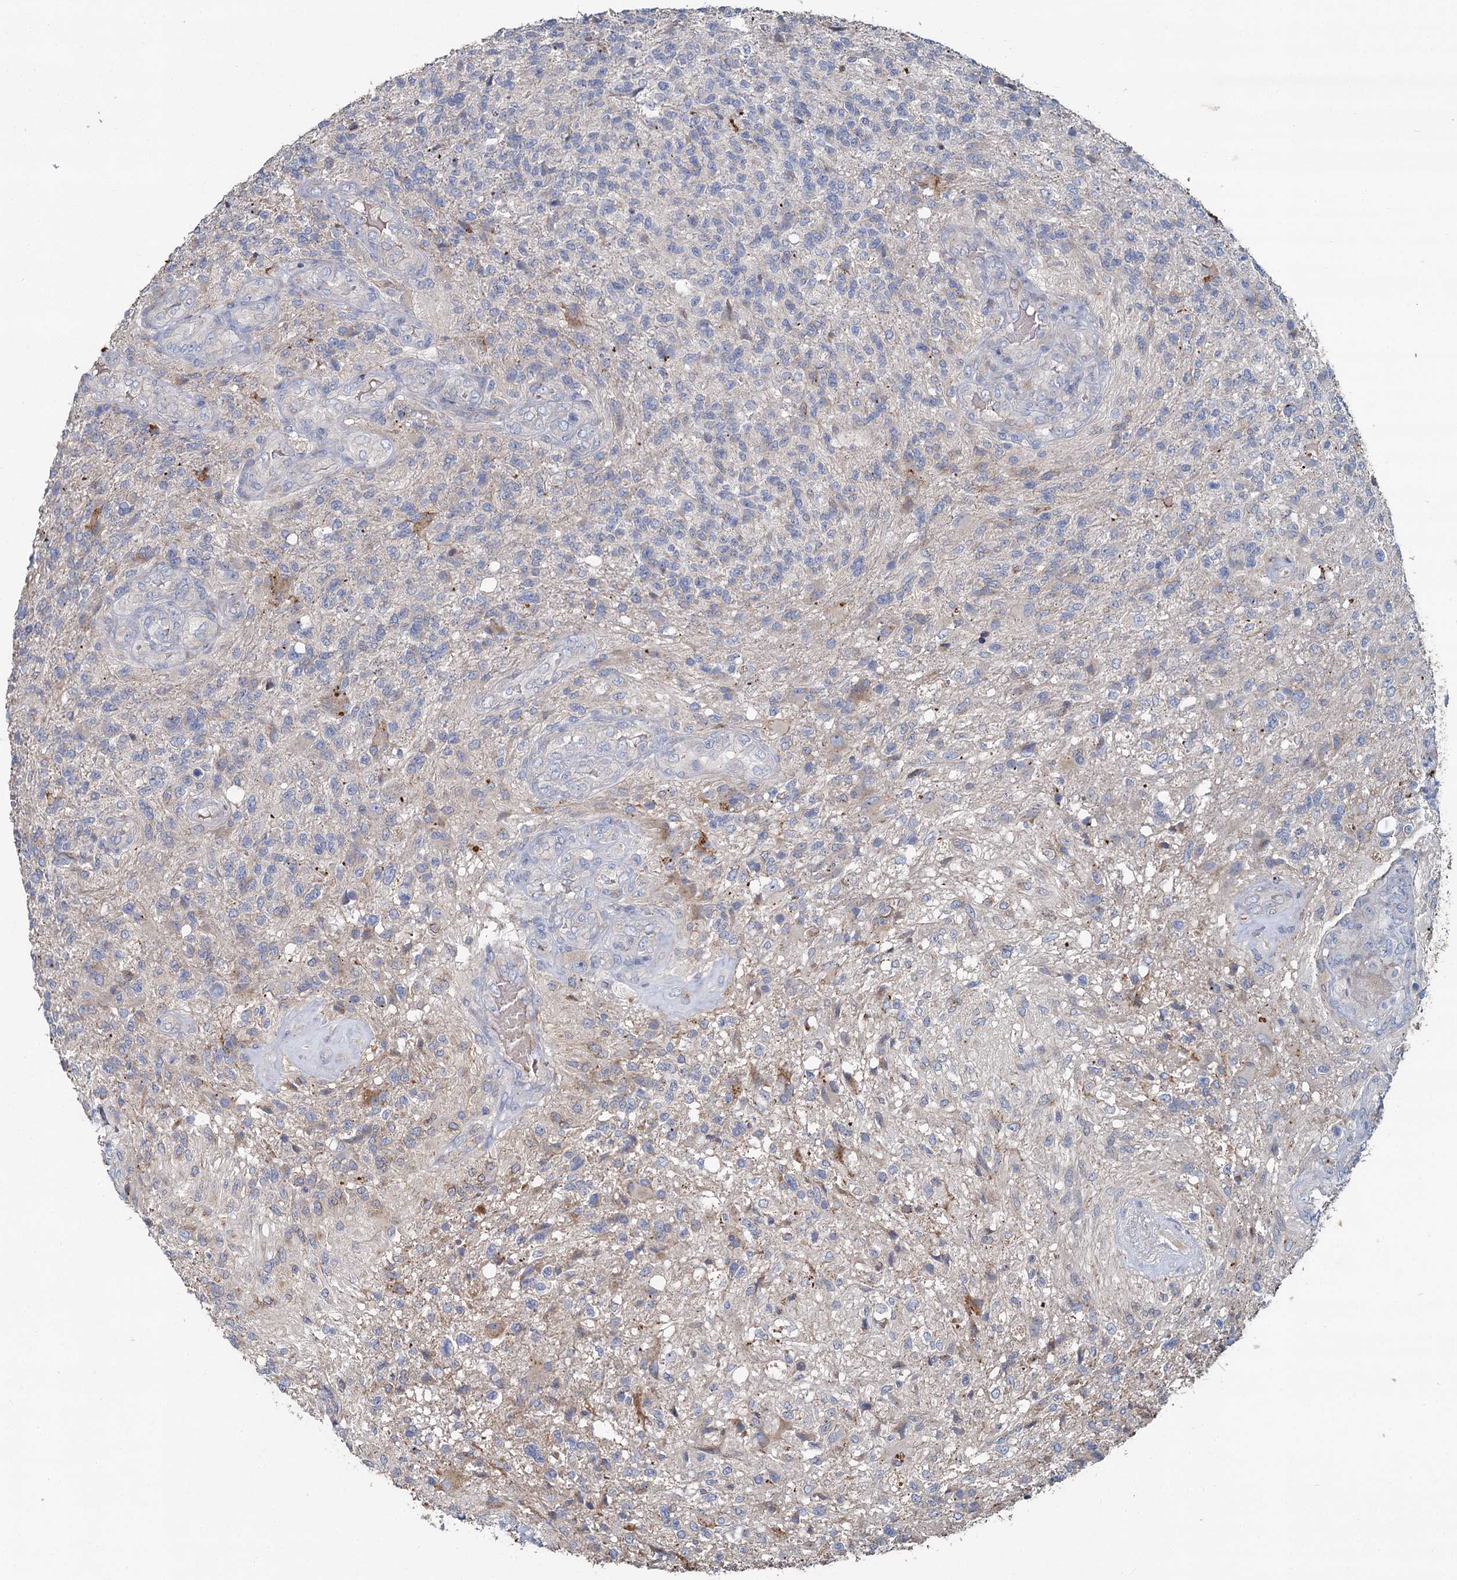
{"staining": {"intensity": "negative", "quantity": "none", "location": "none"}, "tissue": "glioma", "cell_type": "Tumor cells", "image_type": "cancer", "snomed": [{"axis": "morphology", "description": "Glioma, malignant, High grade"}, {"axis": "topography", "description": "Brain"}], "caption": "Histopathology image shows no protein positivity in tumor cells of glioma tissue.", "gene": "TCTN2", "patient": {"sex": "male", "age": 56}}